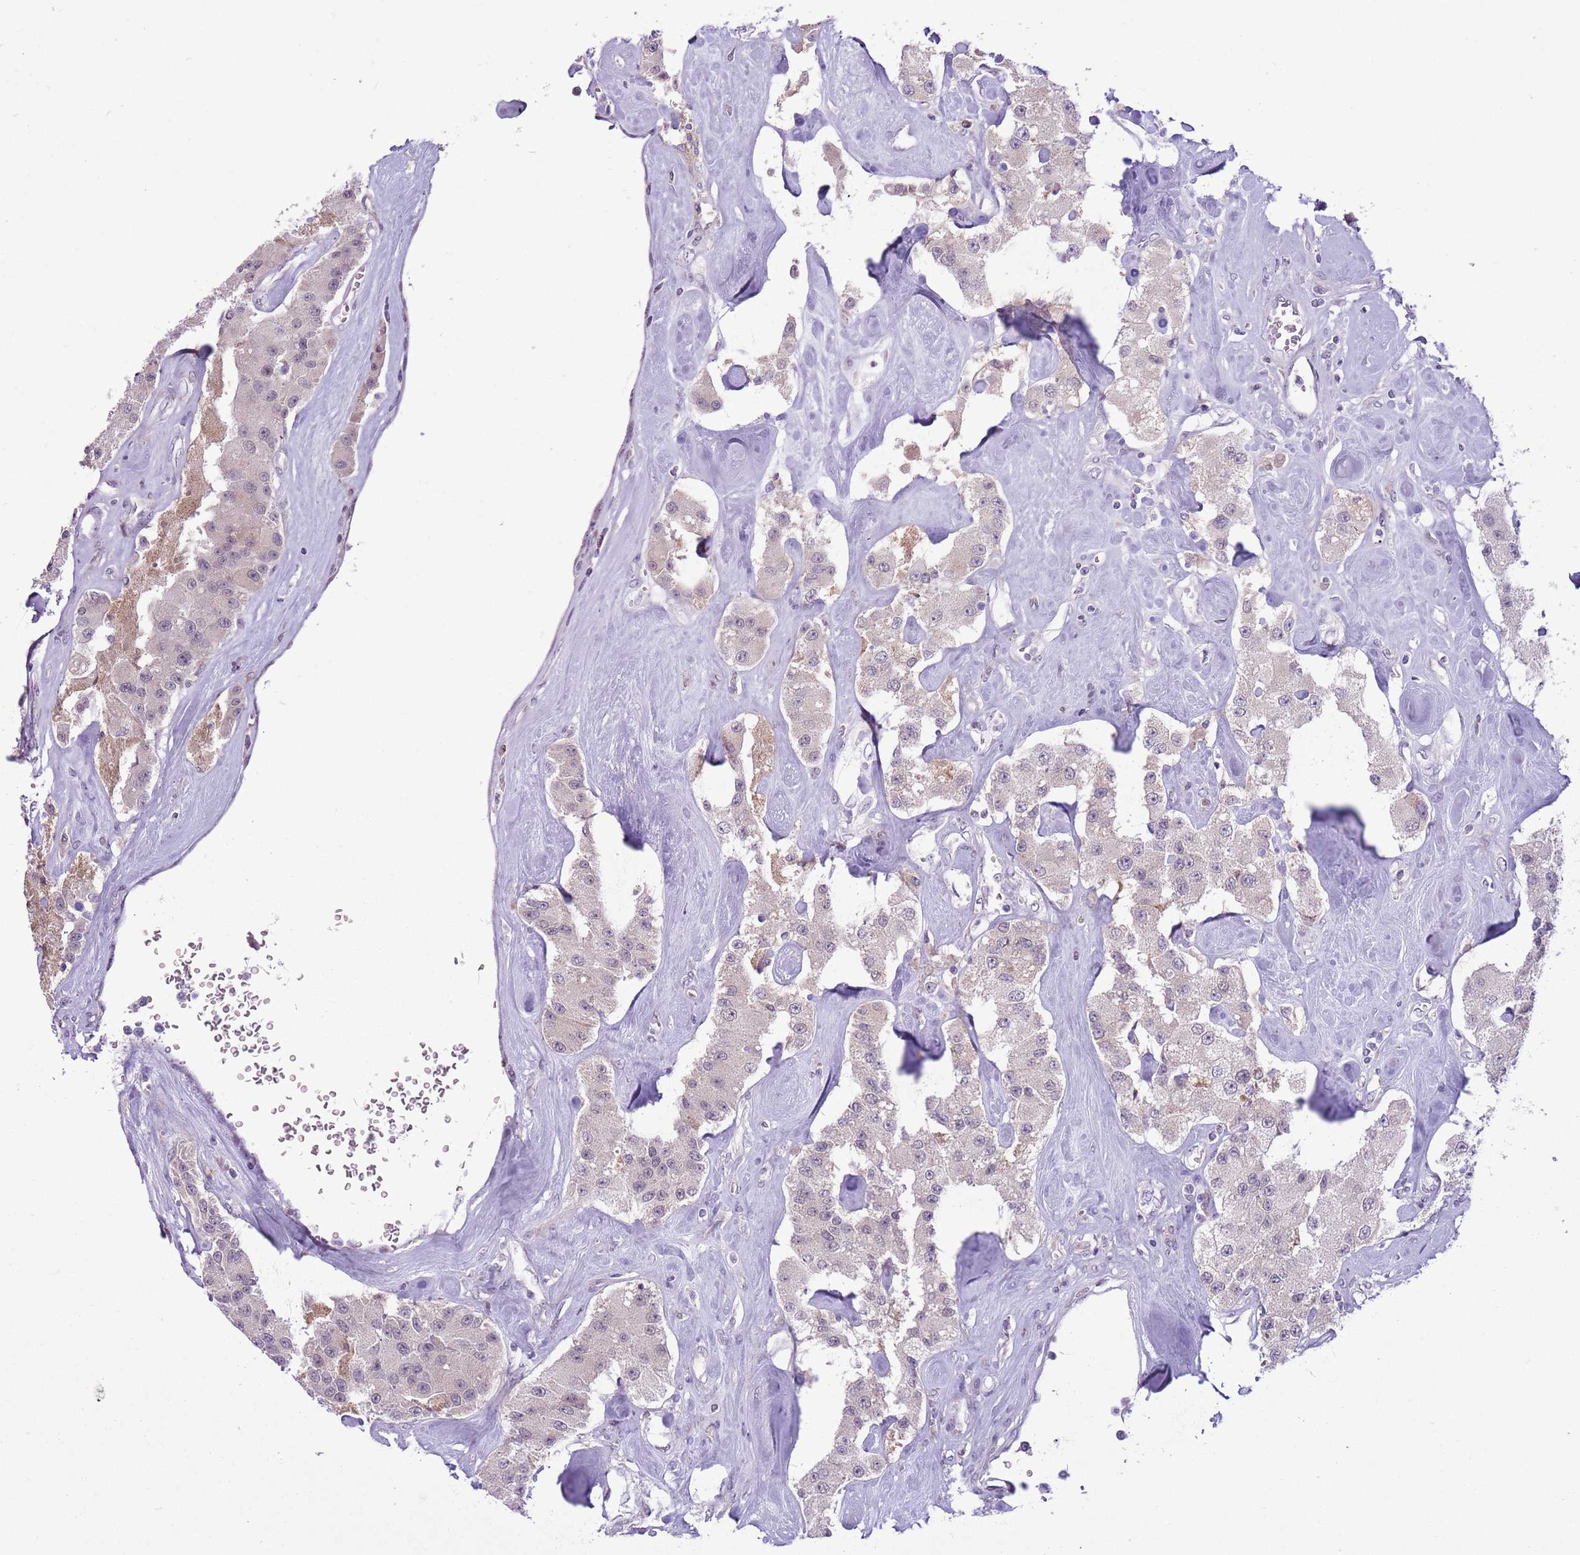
{"staining": {"intensity": "negative", "quantity": "none", "location": "none"}, "tissue": "carcinoid", "cell_type": "Tumor cells", "image_type": "cancer", "snomed": [{"axis": "morphology", "description": "Carcinoid, malignant, NOS"}, {"axis": "topography", "description": "Pancreas"}], "caption": "A photomicrograph of human carcinoid is negative for staining in tumor cells.", "gene": "ZNF576", "patient": {"sex": "male", "age": 41}}